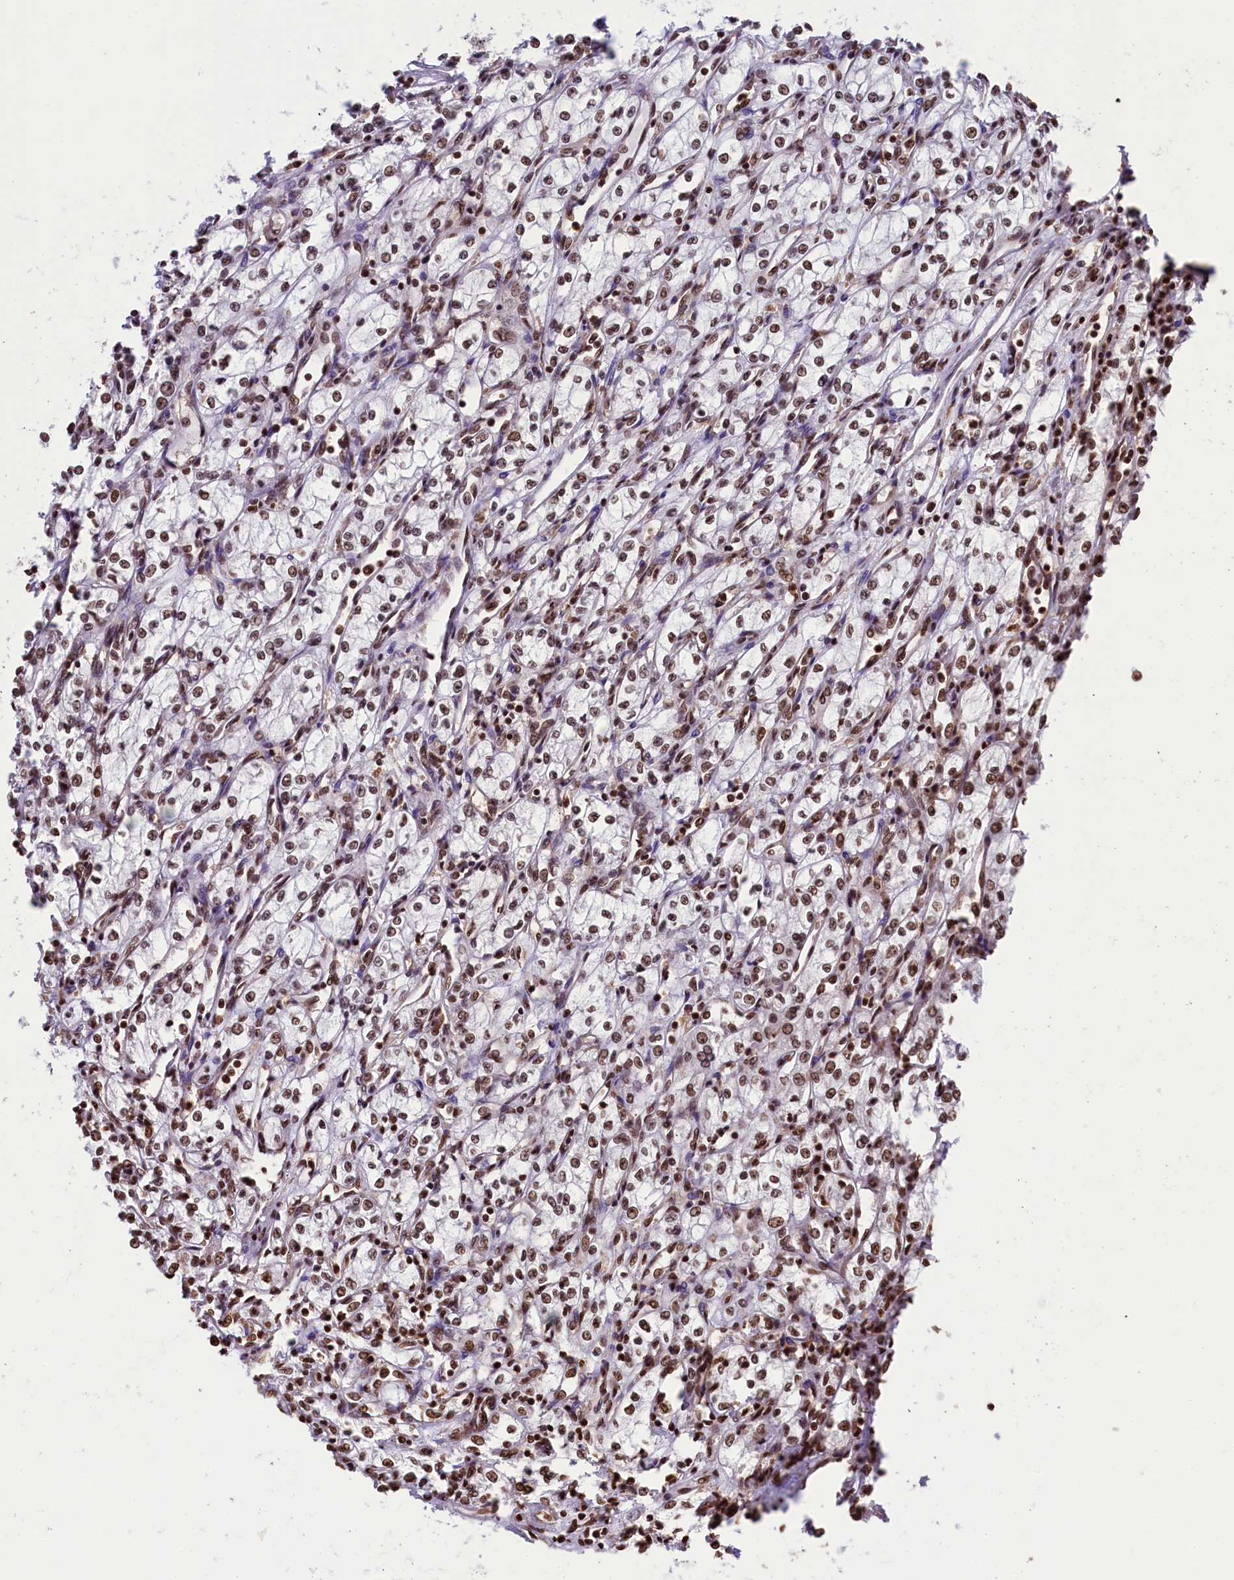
{"staining": {"intensity": "moderate", "quantity": ">75%", "location": "nuclear"}, "tissue": "renal cancer", "cell_type": "Tumor cells", "image_type": "cancer", "snomed": [{"axis": "morphology", "description": "Adenocarcinoma, NOS"}, {"axis": "topography", "description": "Kidney"}], "caption": "Tumor cells reveal medium levels of moderate nuclear expression in about >75% of cells in human renal cancer (adenocarcinoma).", "gene": "SNRPD2", "patient": {"sex": "male", "age": 59}}